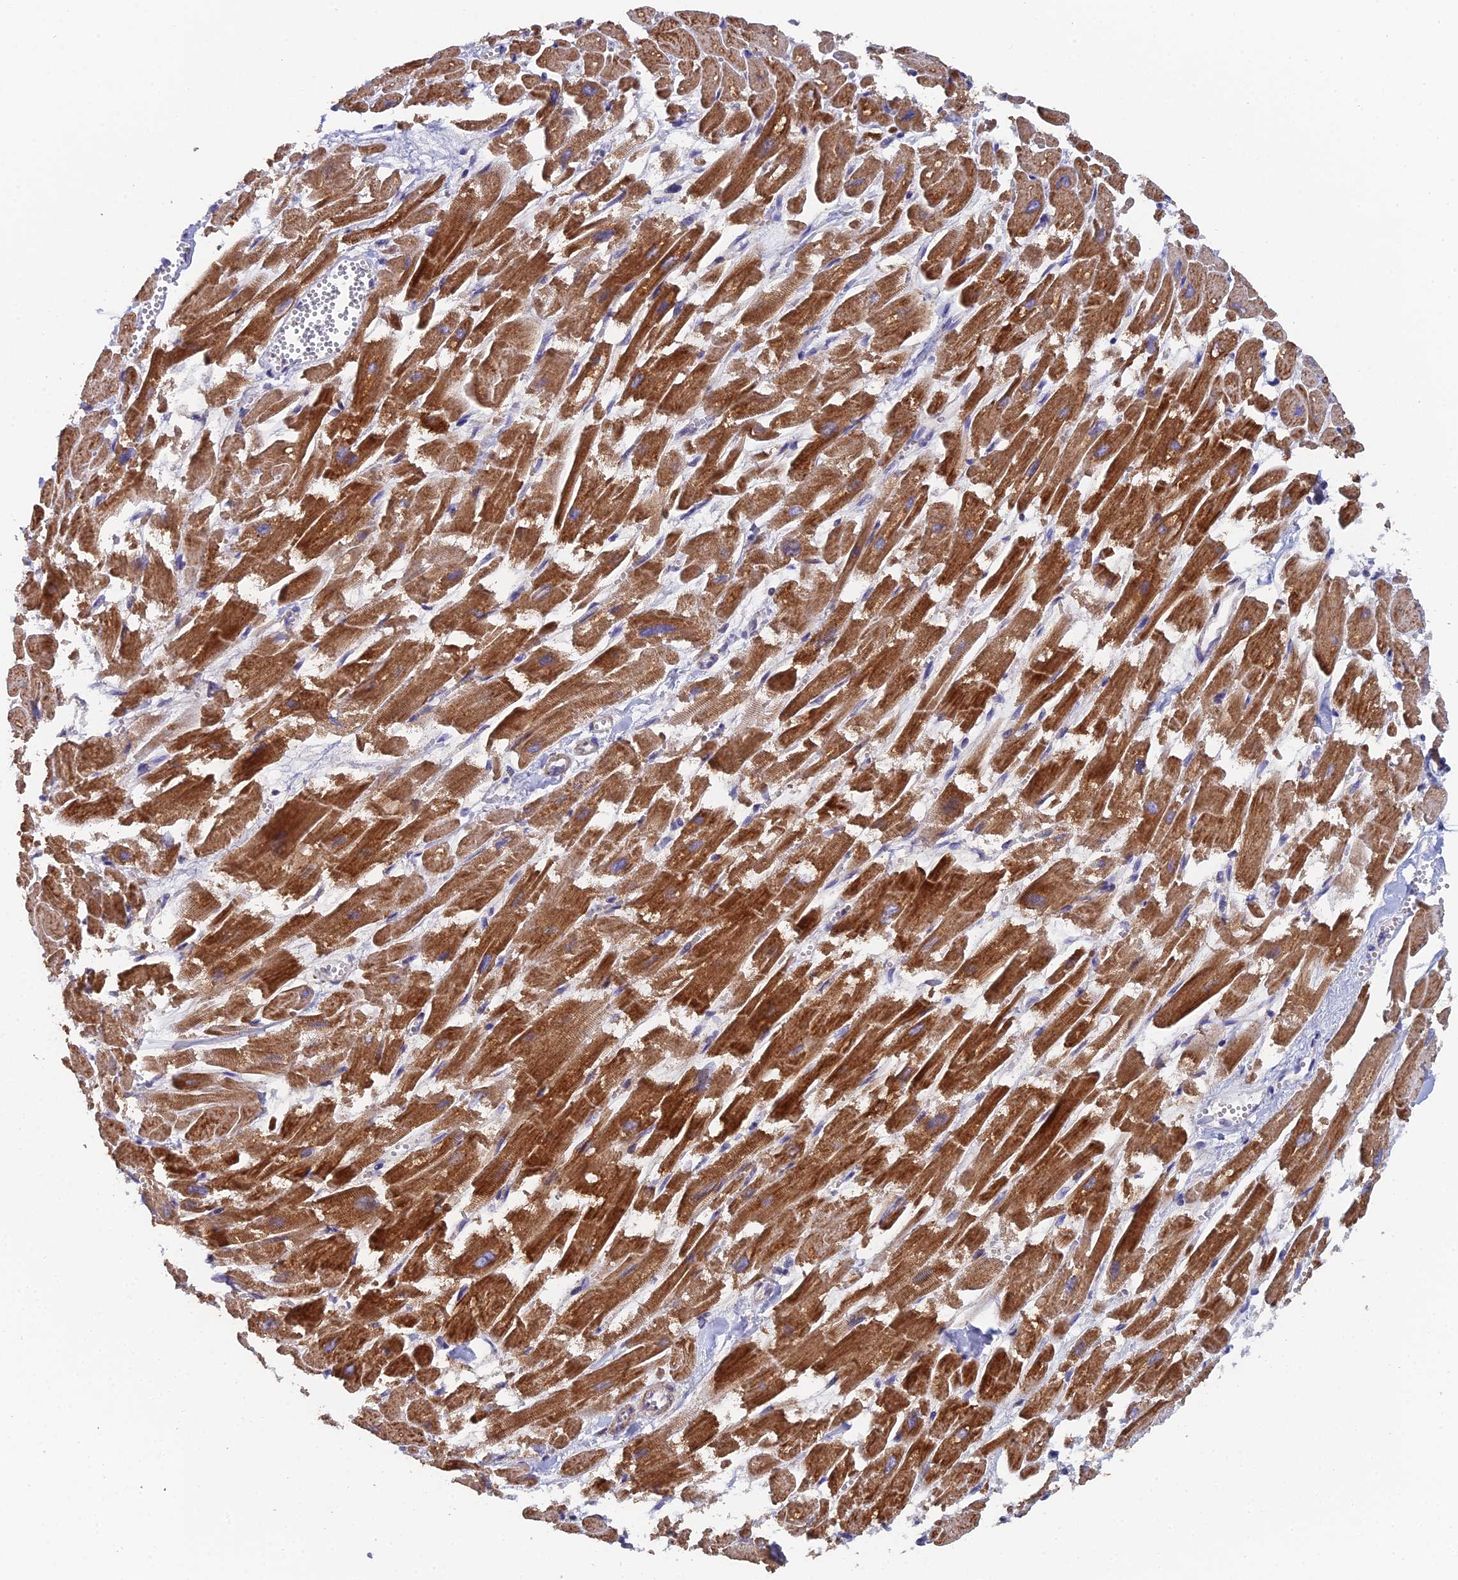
{"staining": {"intensity": "strong", "quantity": ">75%", "location": "cytoplasmic/membranous"}, "tissue": "heart muscle", "cell_type": "Cardiomyocytes", "image_type": "normal", "snomed": [{"axis": "morphology", "description": "Normal tissue, NOS"}, {"axis": "topography", "description": "Heart"}], "caption": "This image shows immunohistochemistry (IHC) staining of benign human heart muscle, with high strong cytoplasmic/membranous positivity in approximately >75% of cardiomyocytes.", "gene": "ECSIT", "patient": {"sex": "male", "age": 54}}